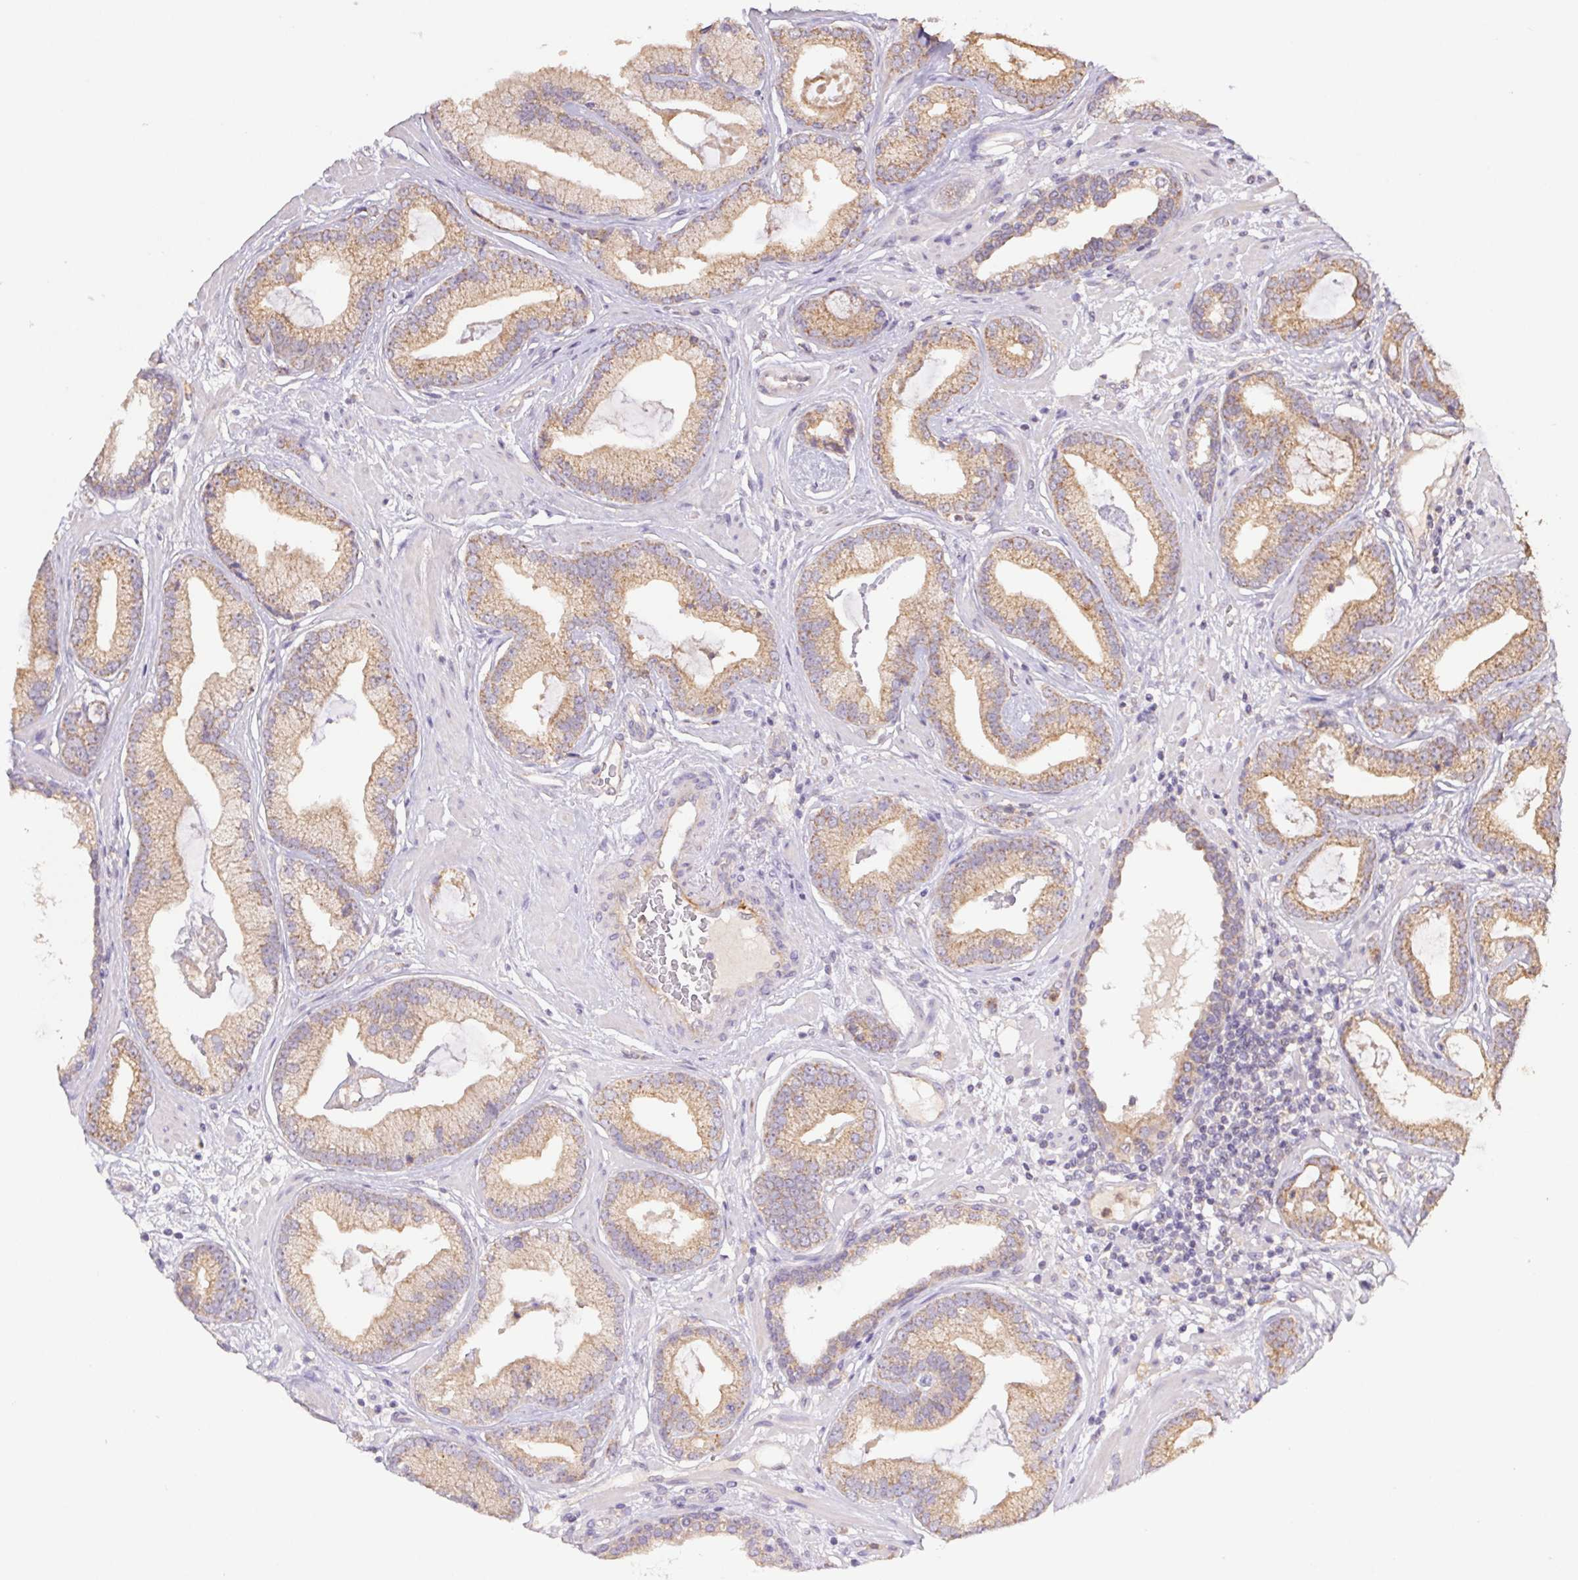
{"staining": {"intensity": "moderate", "quantity": ">75%", "location": "cytoplasmic/membranous"}, "tissue": "prostate cancer", "cell_type": "Tumor cells", "image_type": "cancer", "snomed": [{"axis": "morphology", "description": "Adenocarcinoma, Low grade"}, {"axis": "topography", "description": "Prostate"}], "caption": "Prostate cancer stained for a protein demonstrates moderate cytoplasmic/membranous positivity in tumor cells.", "gene": "RAB11A", "patient": {"sex": "male", "age": 62}}